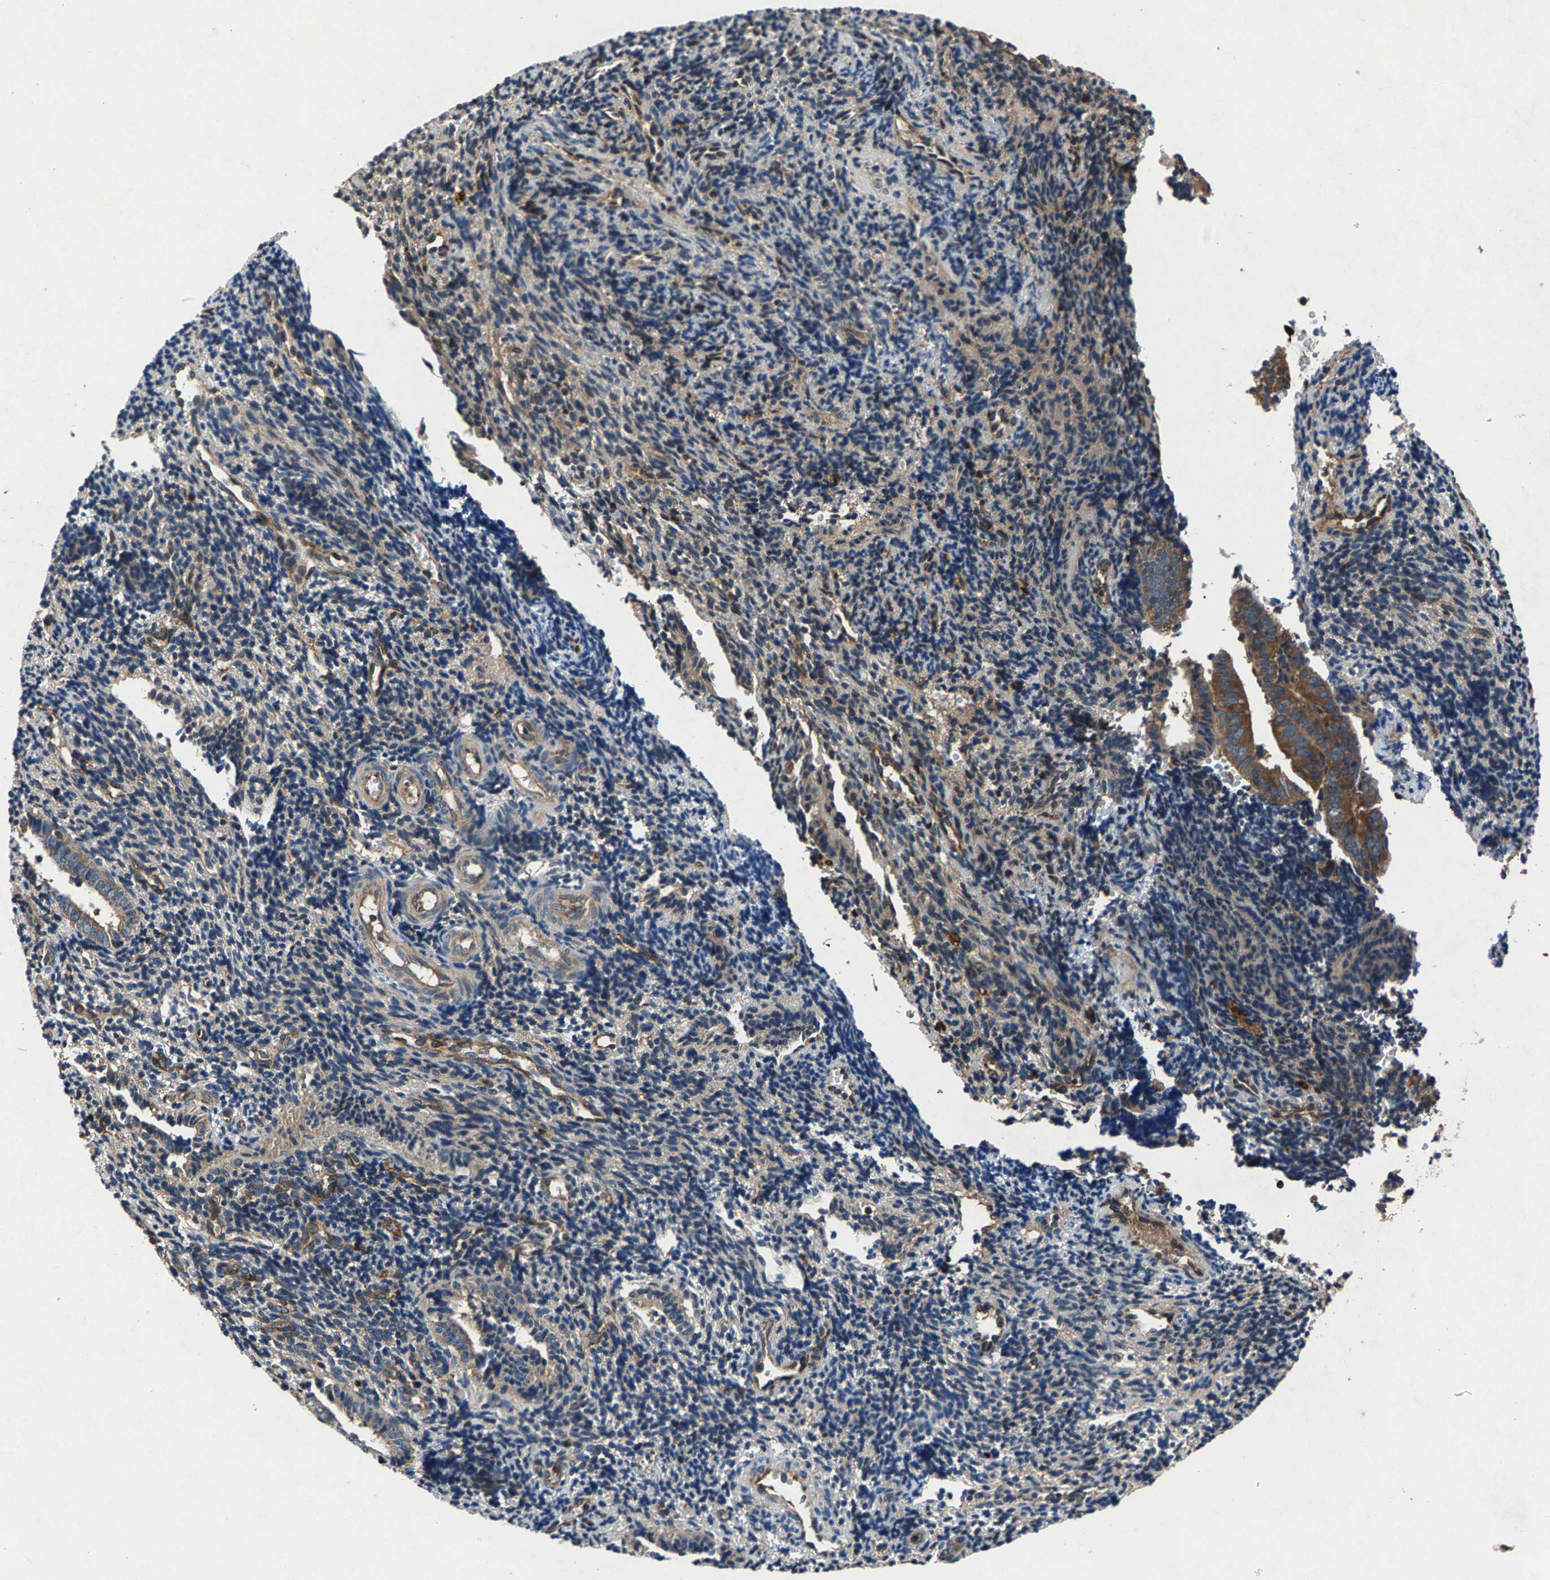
{"staining": {"intensity": "weak", "quantity": "<25%", "location": "cytoplasmic/membranous"}, "tissue": "endometrium", "cell_type": "Cells in endometrial stroma", "image_type": "normal", "snomed": [{"axis": "morphology", "description": "Normal tissue, NOS"}, {"axis": "topography", "description": "Uterus"}, {"axis": "topography", "description": "Endometrium"}], "caption": "A high-resolution histopathology image shows immunohistochemistry (IHC) staining of normal endometrium, which shows no significant staining in cells in endometrial stroma.", "gene": "LPCAT1", "patient": {"sex": "female", "age": 33}}